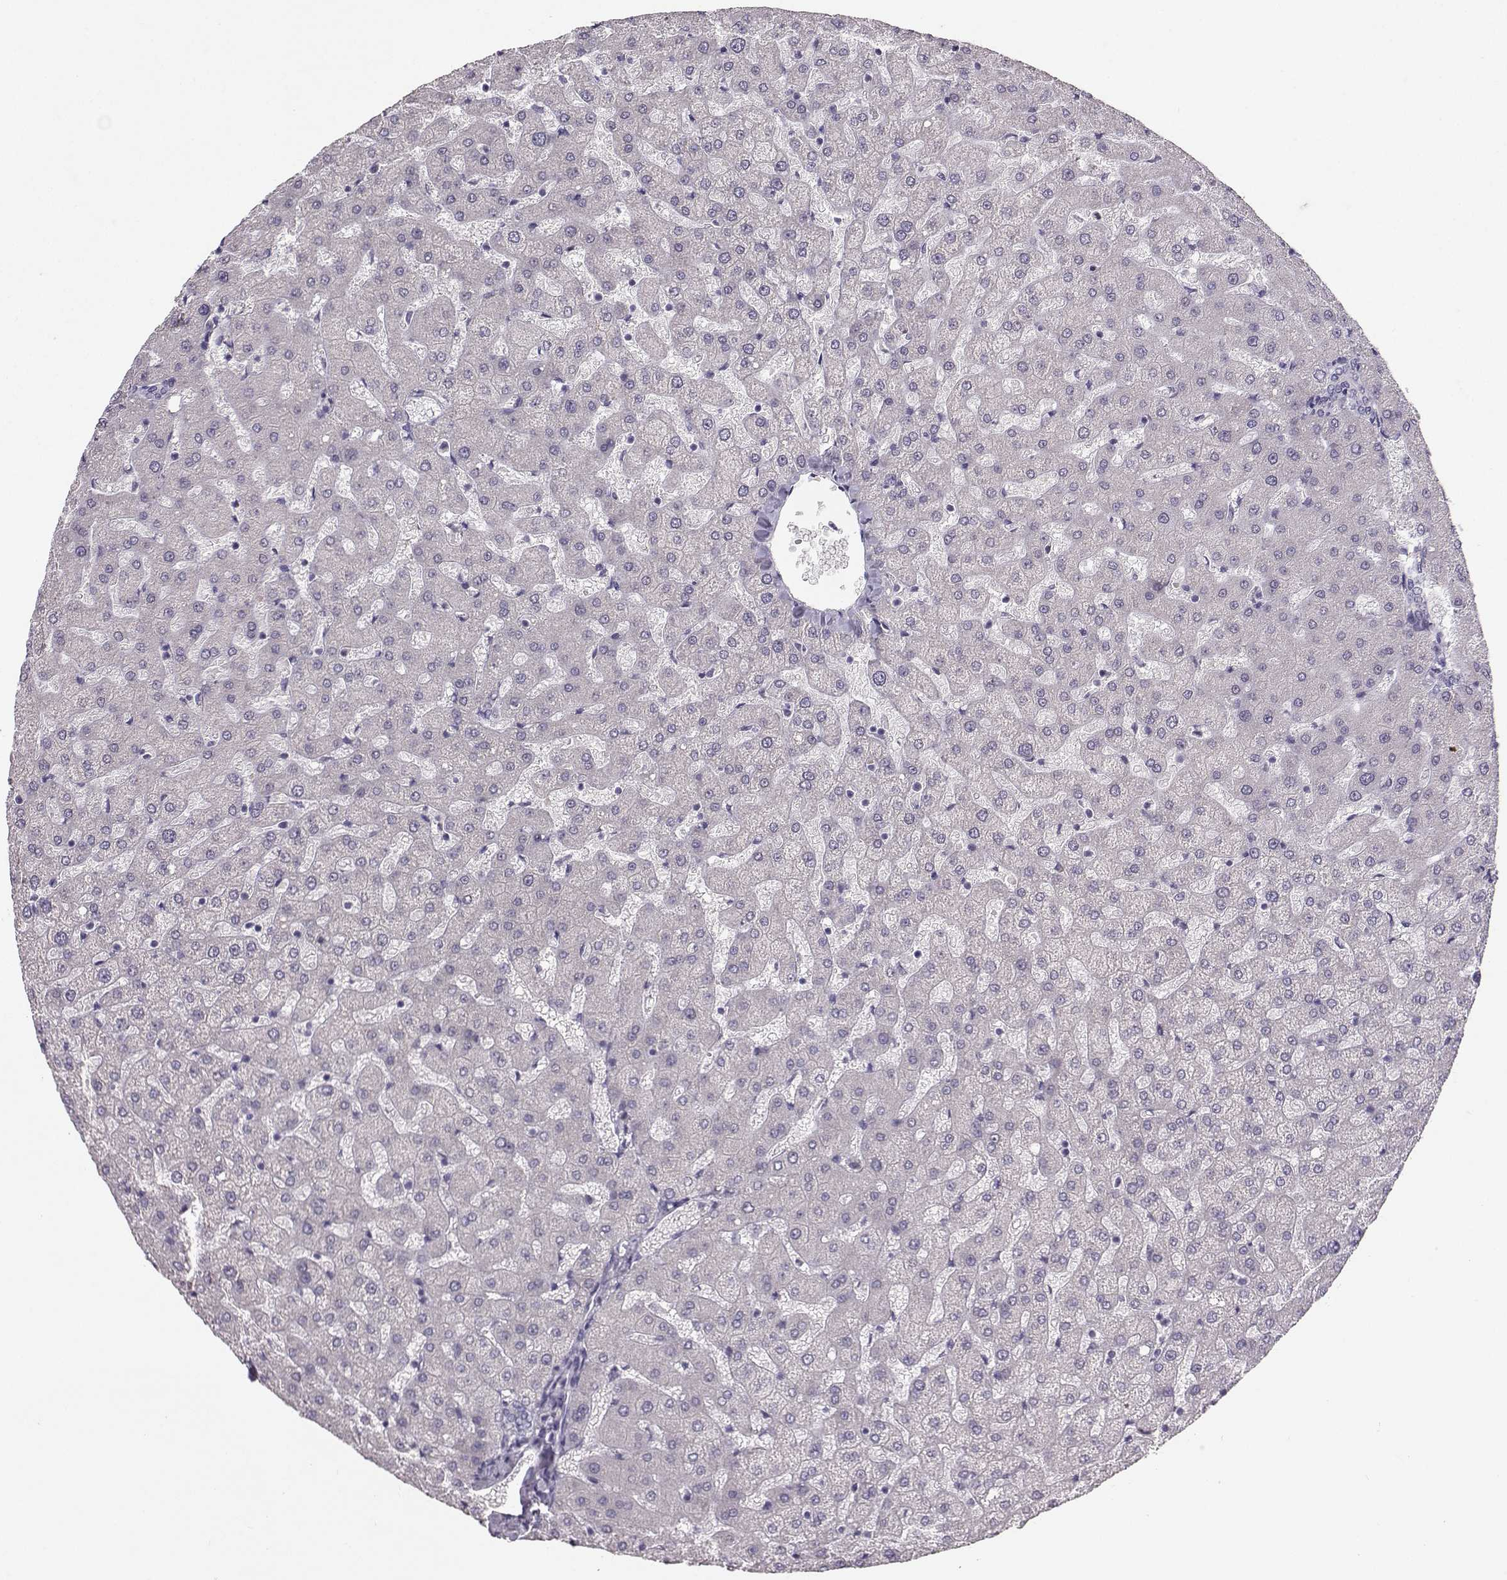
{"staining": {"intensity": "negative", "quantity": "none", "location": "none"}, "tissue": "liver", "cell_type": "Cholangiocytes", "image_type": "normal", "snomed": [{"axis": "morphology", "description": "Normal tissue, NOS"}, {"axis": "topography", "description": "Liver"}], "caption": "Immunohistochemistry (IHC) histopathology image of unremarkable human liver stained for a protein (brown), which displays no expression in cholangiocytes.", "gene": "PKP2", "patient": {"sex": "female", "age": 50}}